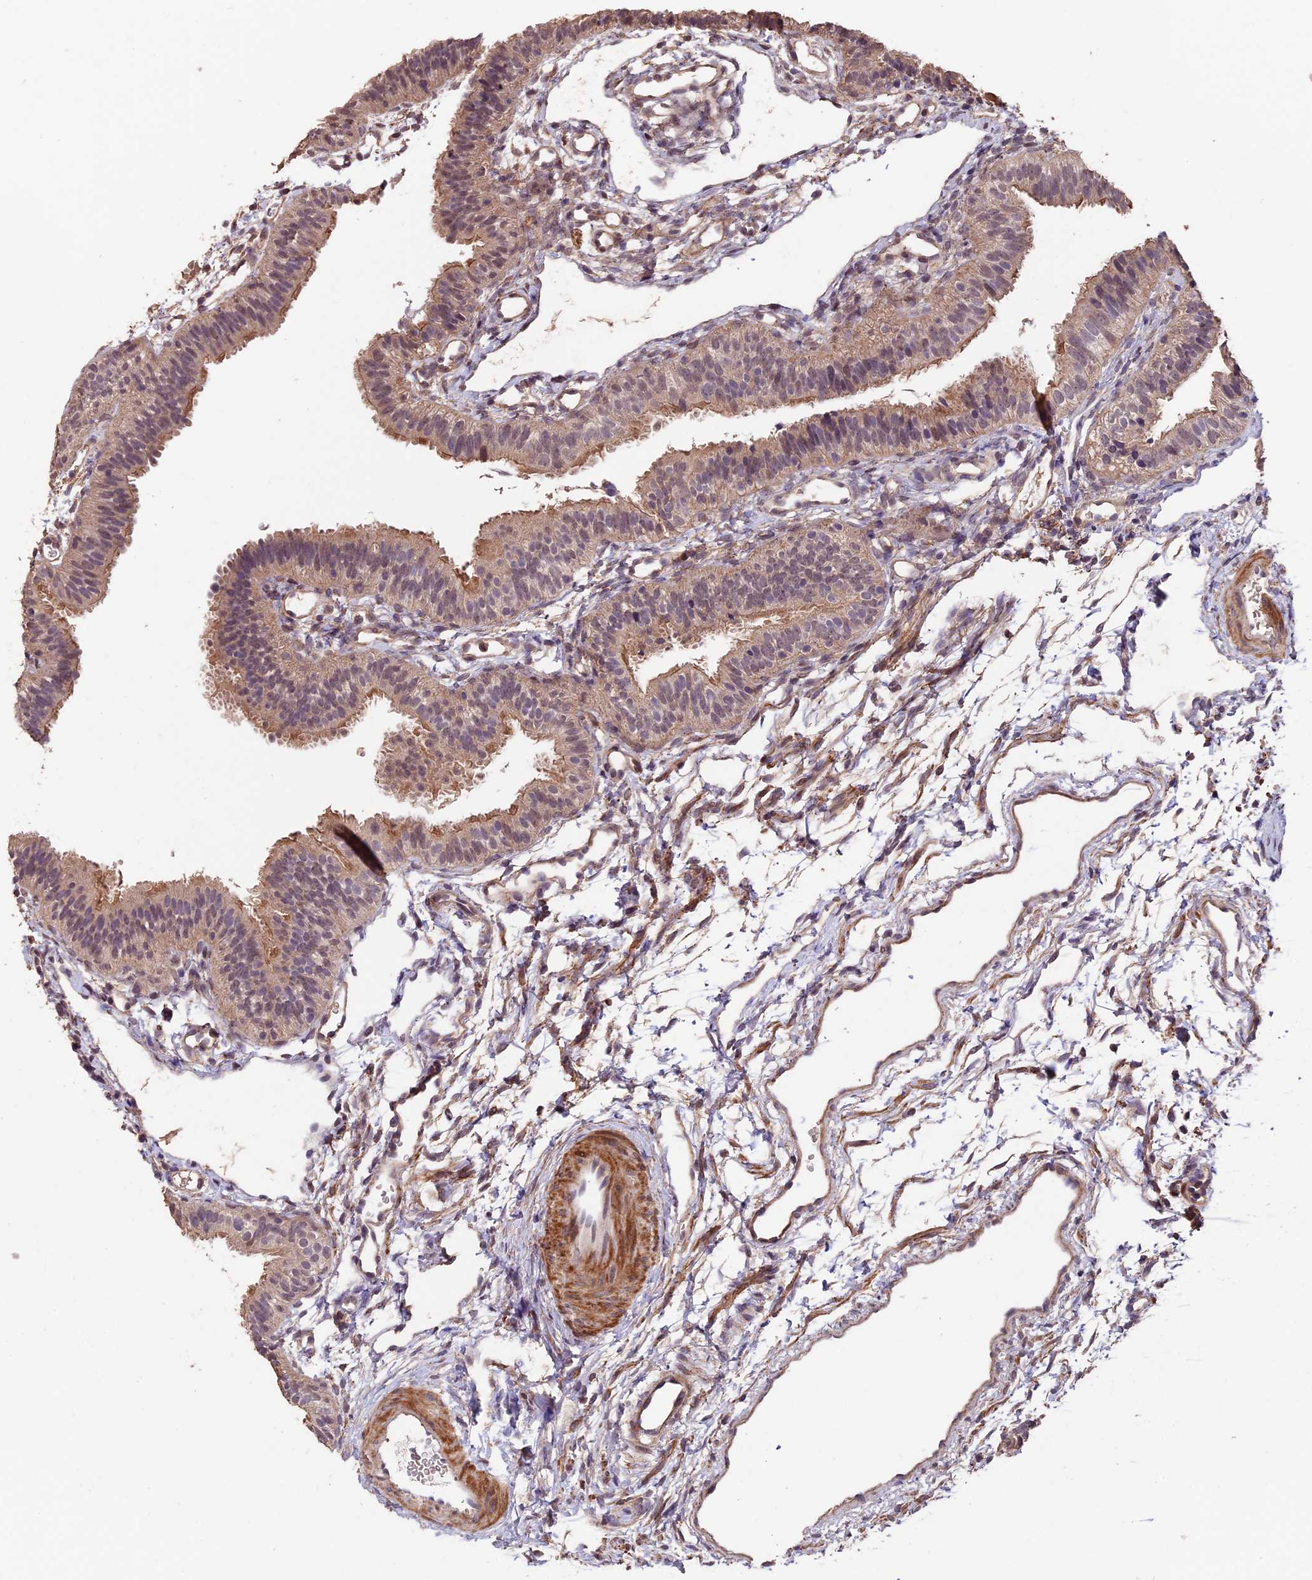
{"staining": {"intensity": "weak", "quantity": ">75%", "location": "cytoplasmic/membranous"}, "tissue": "fallopian tube", "cell_type": "Glandular cells", "image_type": "normal", "snomed": [{"axis": "morphology", "description": "Normal tissue, NOS"}, {"axis": "topography", "description": "Fallopian tube"}], "caption": "This is a micrograph of IHC staining of unremarkable fallopian tube, which shows weak positivity in the cytoplasmic/membranous of glandular cells.", "gene": "GNB5", "patient": {"sex": "female", "age": 35}}